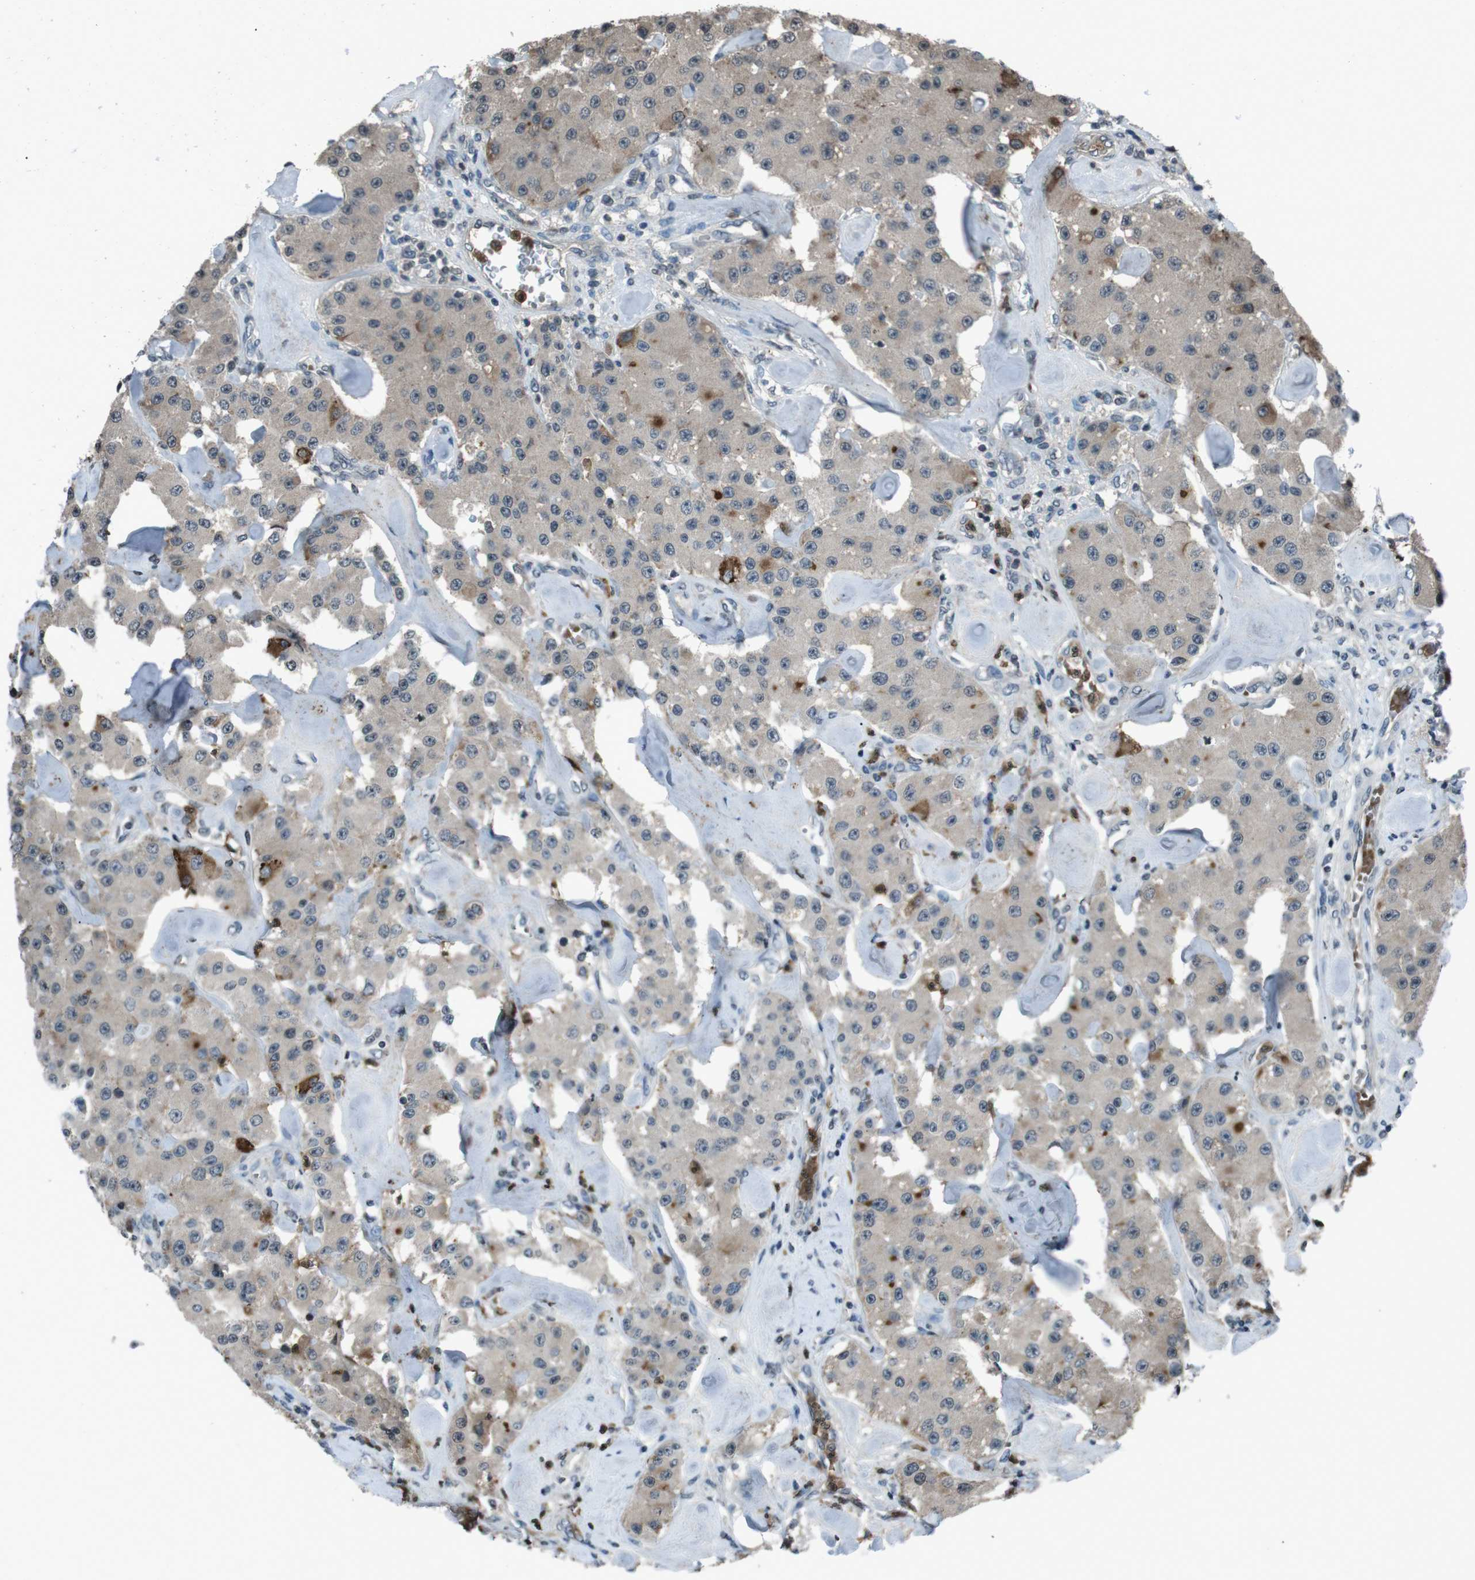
{"staining": {"intensity": "weak", "quantity": ">75%", "location": "cytoplasmic/membranous"}, "tissue": "carcinoid", "cell_type": "Tumor cells", "image_type": "cancer", "snomed": [{"axis": "morphology", "description": "Carcinoid, malignant, NOS"}, {"axis": "topography", "description": "Pancreas"}], "caption": "Immunohistochemical staining of human carcinoid exhibits weak cytoplasmic/membranous protein expression in approximately >75% of tumor cells. Using DAB (3,3'-diaminobenzidine) (brown) and hematoxylin (blue) stains, captured at high magnification using brightfield microscopy.", "gene": "UGT1A6", "patient": {"sex": "male", "age": 41}}